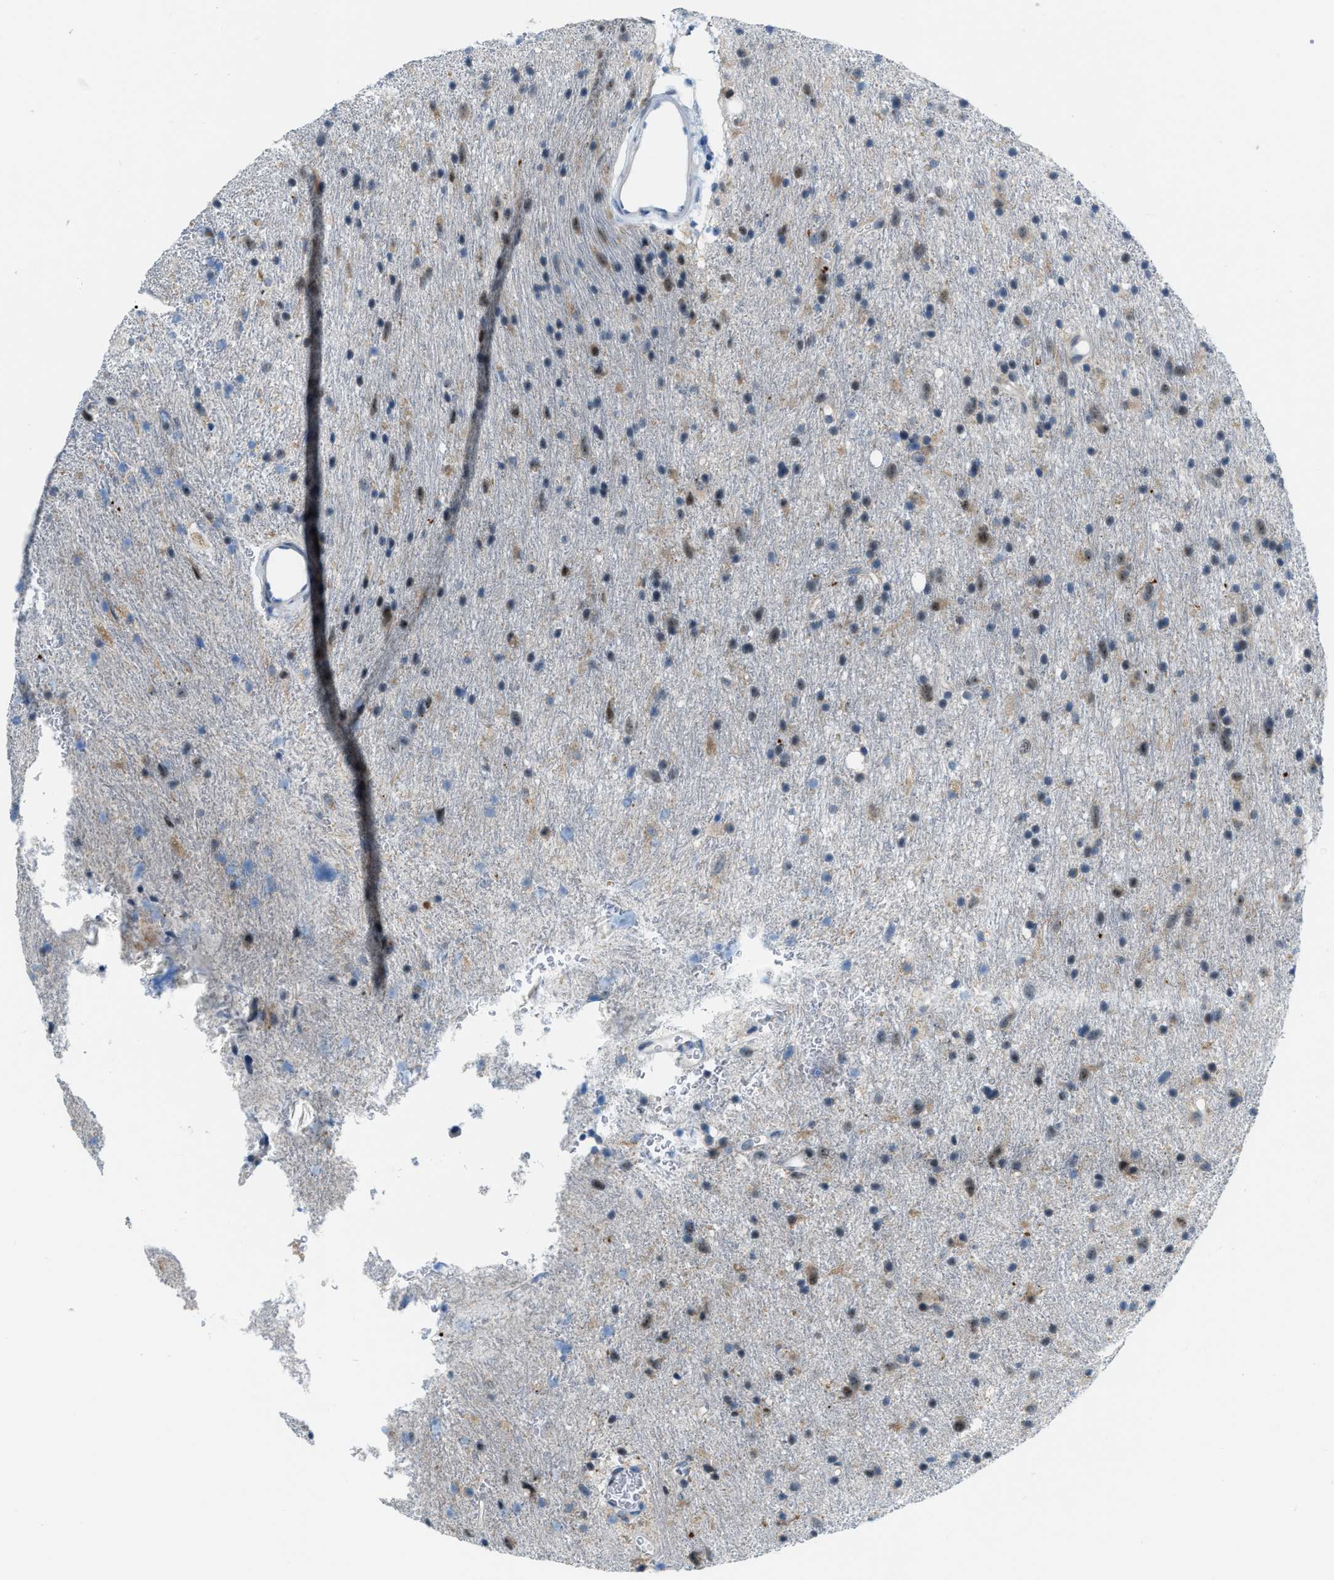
{"staining": {"intensity": "weak", "quantity": "<25%", "location": "nuclear"}, "tissue": "glioma", "cell_type": "Tumor cells", "image_type": "cancer", "snomed": [{"axis": "morphology", "description": "Glioma, malignant, Low grade"}, {"axis": "topography", "description": "Brain"}], "caption": "Tumor cells are negative for protein expression in human glioma.", "gene": "PHRF1", "patient": {"sex": "male", "age": 77}}